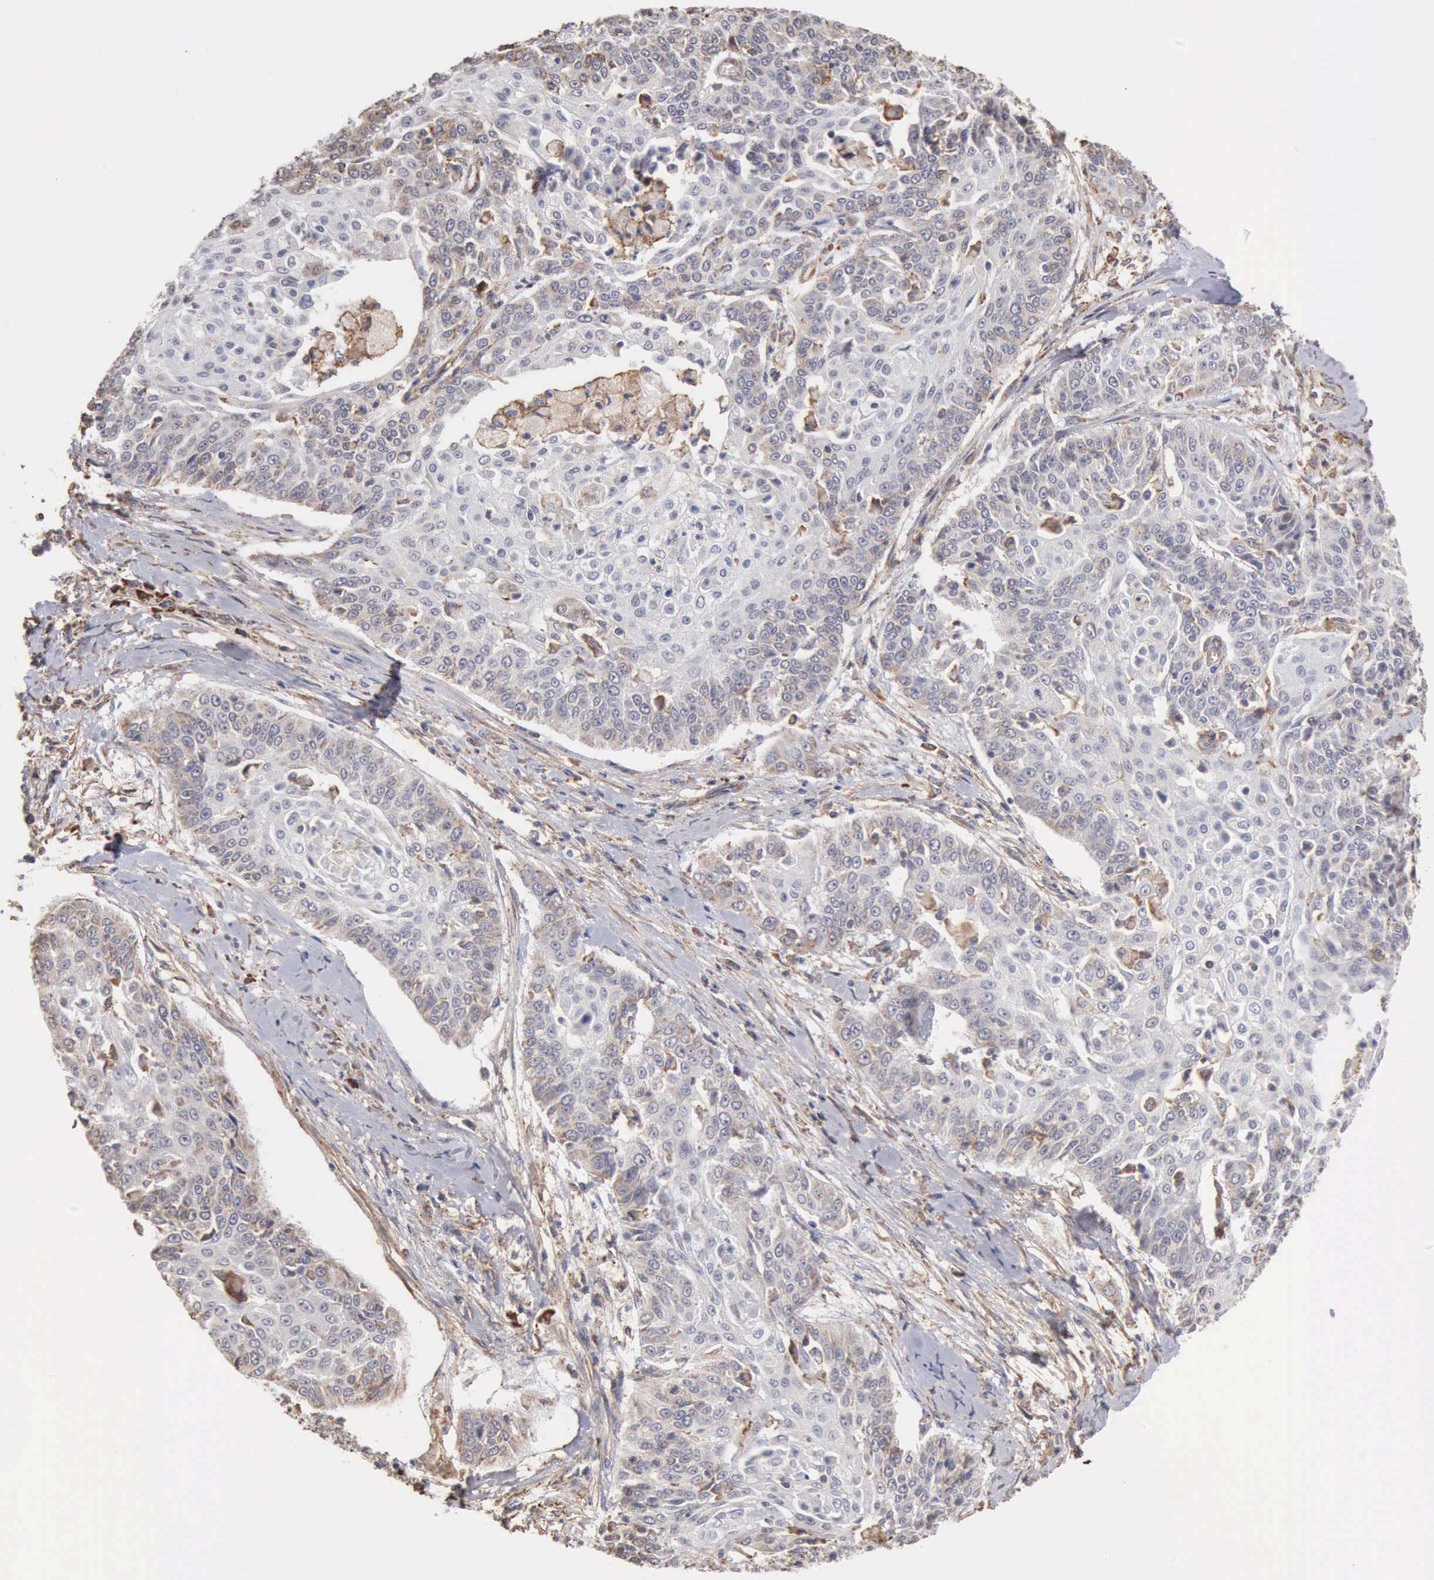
{"staining": {"intensity": "weak", "quantity": "<25%", "location": "cytoplasmic/membranous"}, "tissue": "cervical cancer", "cell_type": "Tumor cells", "image_type": "cancer", "snomed": [{"axis": "morphology", "description": "Squamous cell carcinoma, NOS"}, {"axis": "topography", "description": "Cervix"}], "caption": "Cervical squamous cell carcinoma was stained to show a protein in brown. There is no significant positivity in tumor cells. Brightfield microscopy of immunohistochemistry (IHC) stained with DAB (brown) and hematoxylin (blue), captured at high magnification.", "gene": "GPR101", "patient": {"sex": "female", "age": 64}}